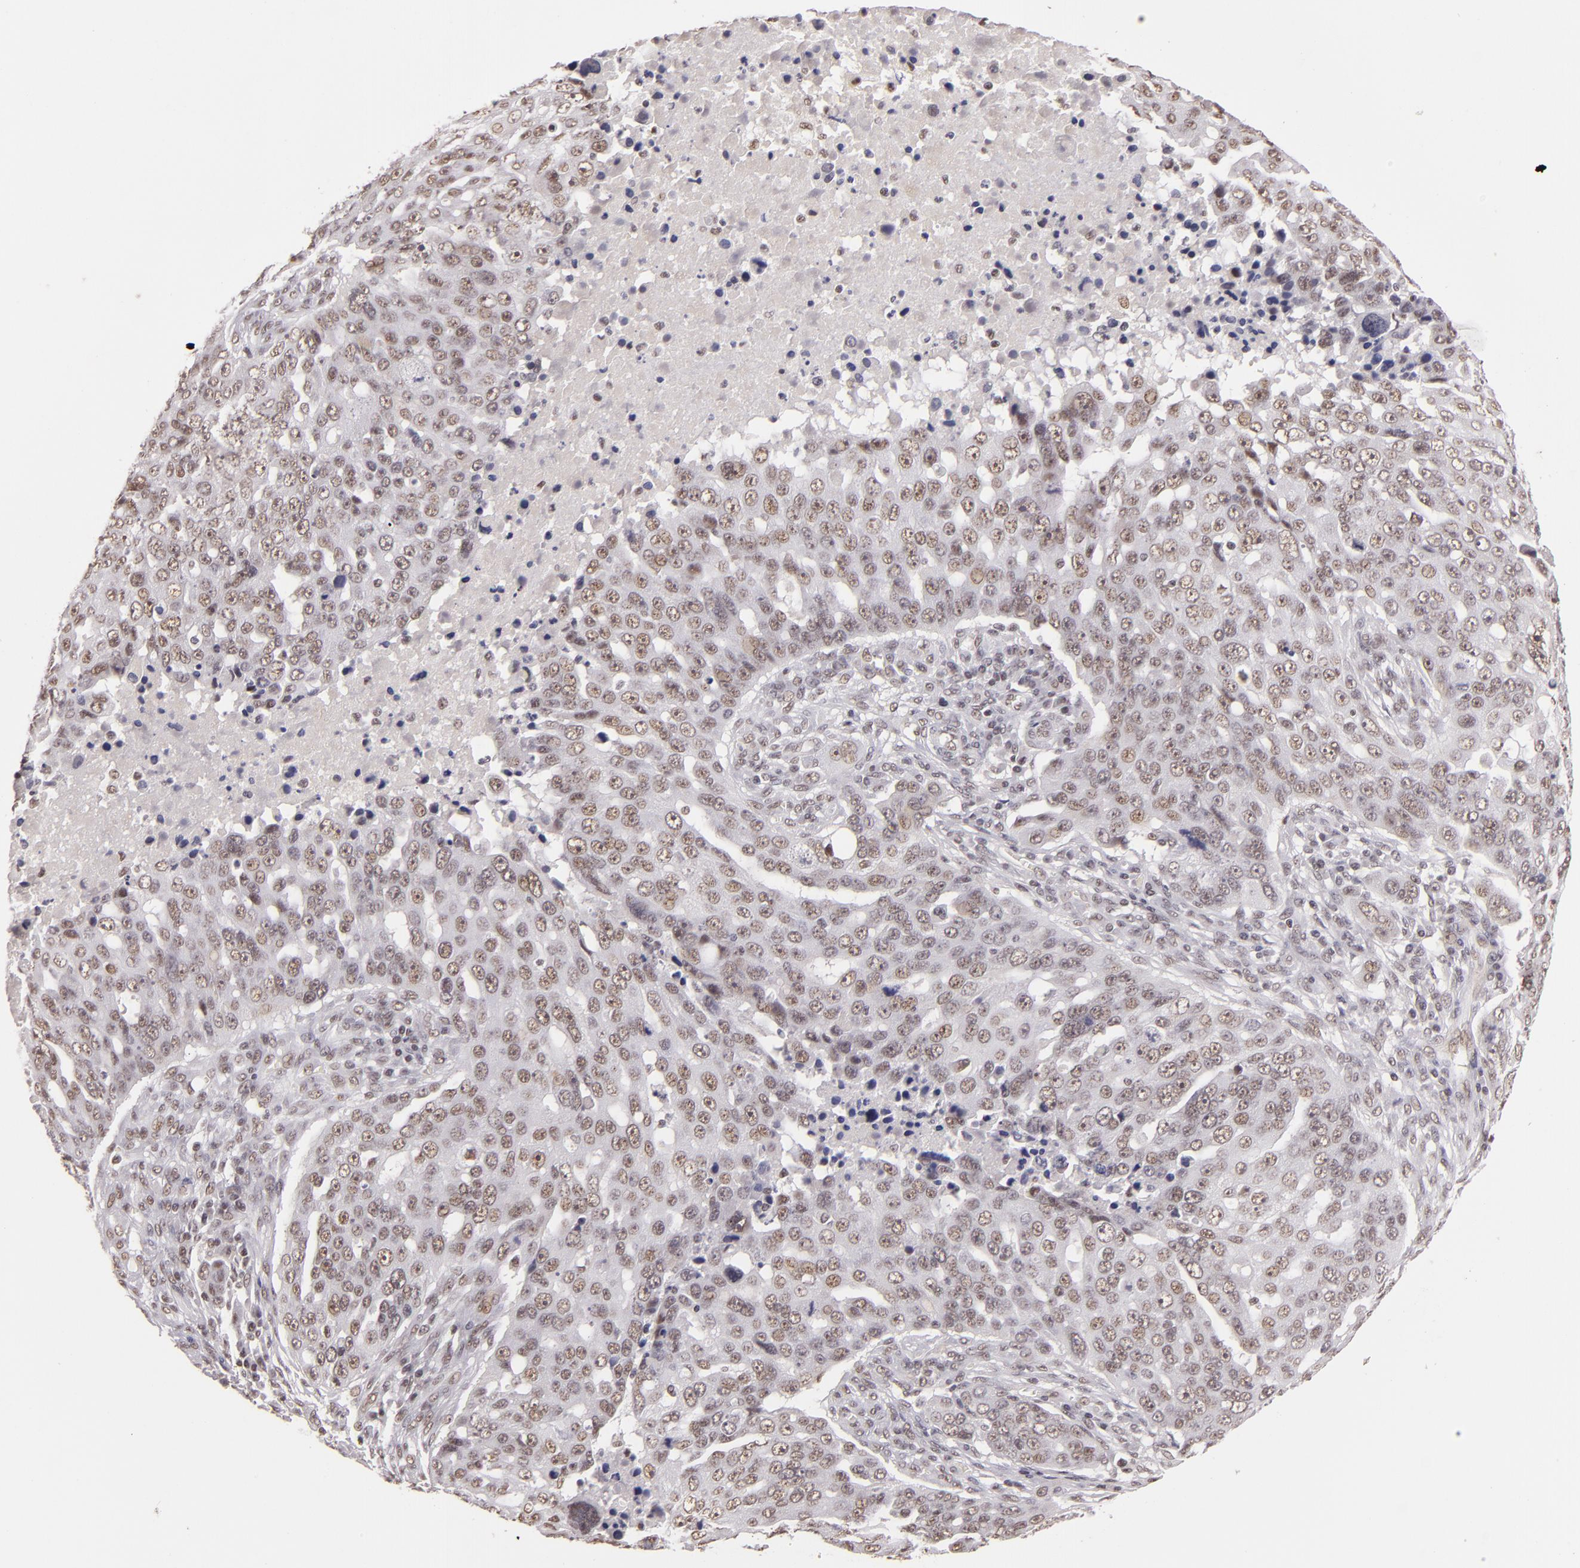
{"staining": {"intensity": "weak", "quantity": ">75%", "location": "nuclear"}, "tissue": "ovarian cancer", "cell_type": "Tumor cells", "image_type": "cancer", "snomed": [{"axis": "morphology", "description": "Carcinoma, endometroid"}, {"axis": "topography", "description": "Ovary"}], "caption": "Human ovarian cancer (endometroid carcinoma) stained with a brown dye displays weak nuclear positive expression in approximately >75% of tumor cells.", "gene": "INTS6", "patient": {"sex": "female", "age": 75}}